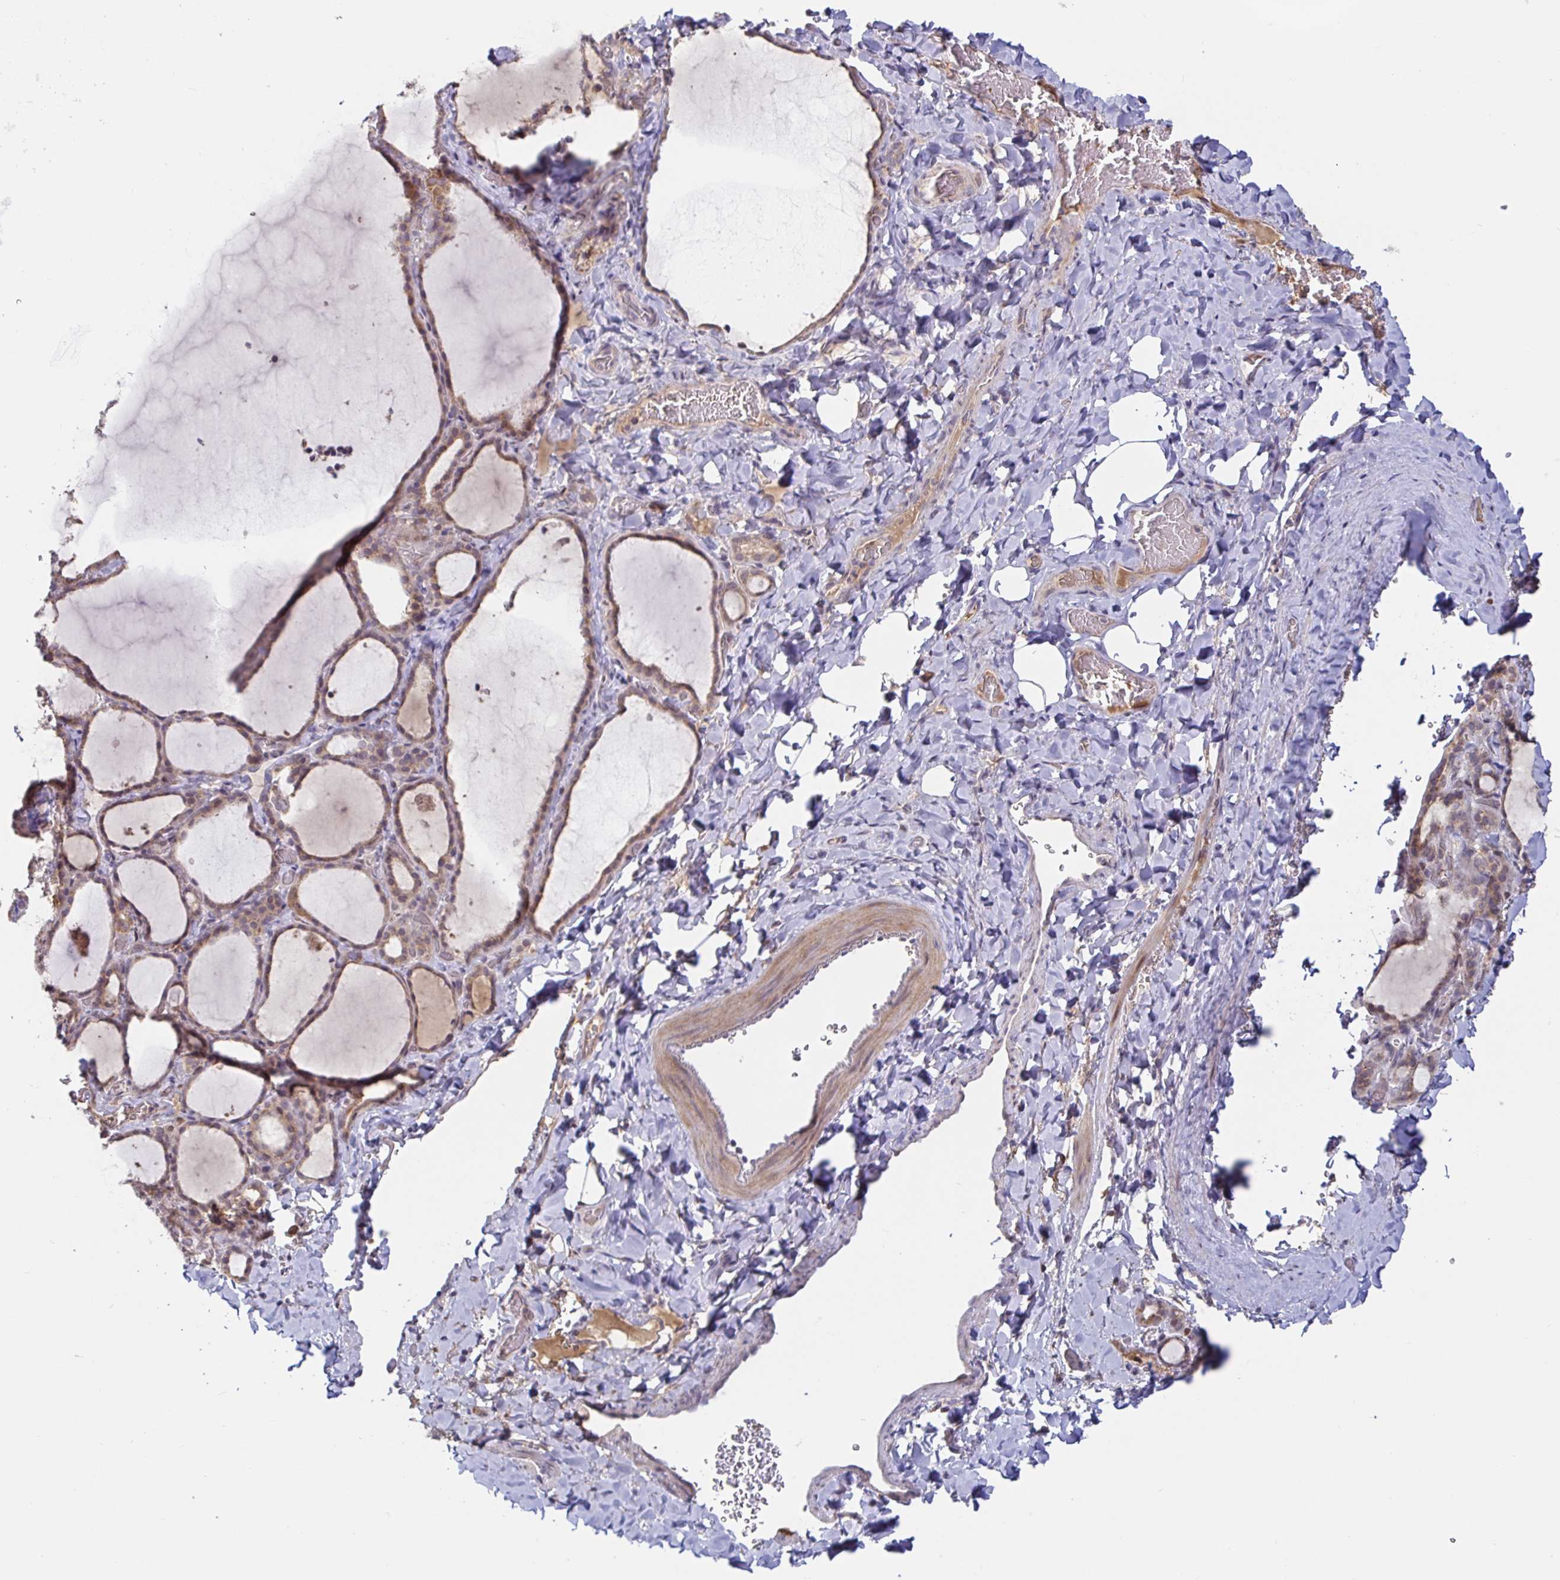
{"staining": {"intensity": "weak", "quantity": ">75%", "location": "cytoplasmic/membranous"}, "tissue": "thyroid gland", "cell_type": "Glandular cells", "image_type": "normal", "snomed": [{"axis": "morphology", "description": "Normal tissue, NOS"}, {"axis": "topography", "description": "Thyroid gland"}], "caption": "This histopathology image reveals benign thyroid gland stained with IHC to label a protein in brown. The cytoplasmic/membranous of glandular cells show weak positivity for the protein. Nuclei are counter-stained blue.", "gene": "LARP1", "patient": {"sex": "female", "age": 22}}